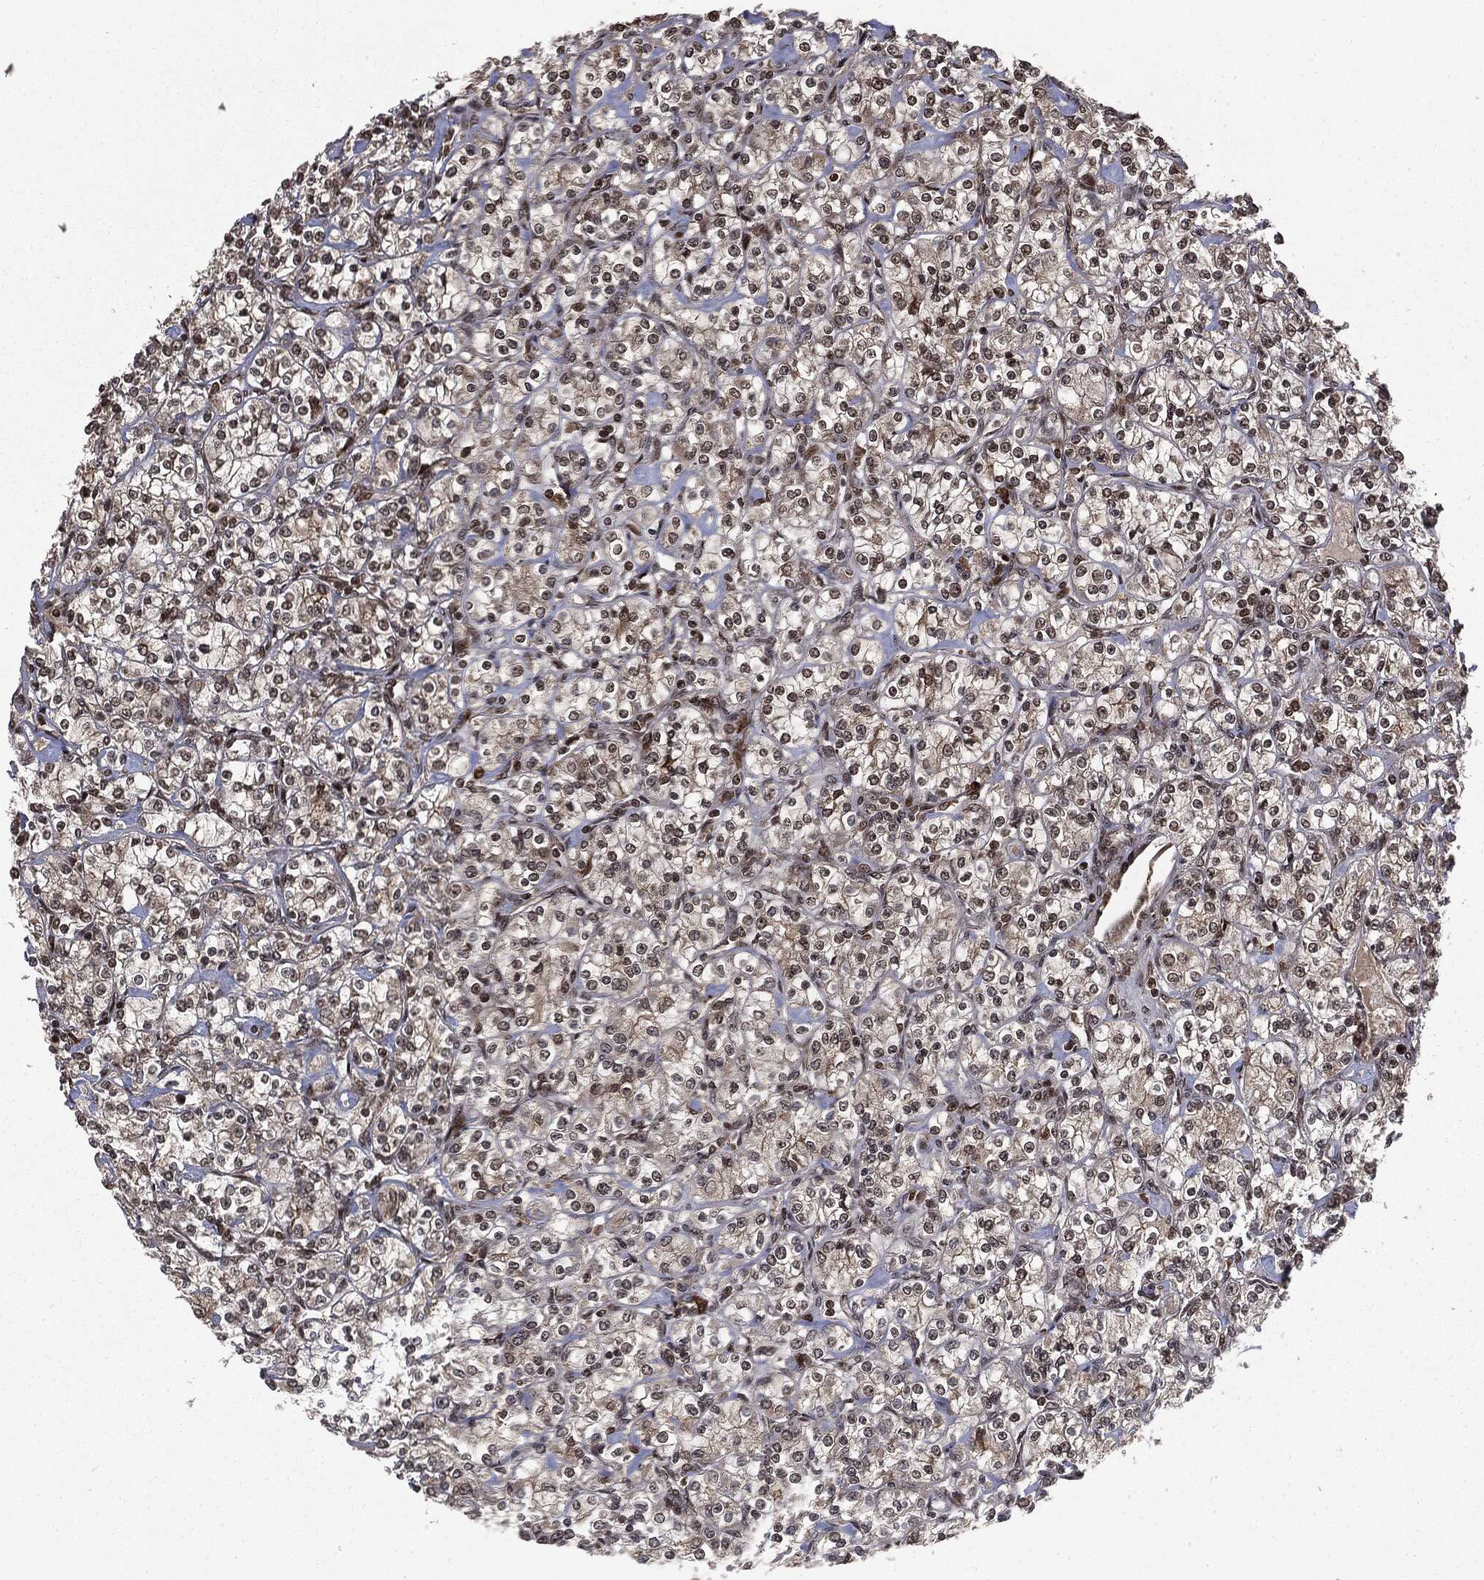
{"staining": {"intensity": "moderate", "quantity": "<25%", "location": "cytoplasmic/membranous"}, "tissue": "renal cancer", "cell_type": "Tumor cells", "image_type": "cancer", "snomed": [{"axis": "morphology", "description": "Adenocarcinoma, NOS"}, {"axis": "topography", "description": "Kidney"}], "caption": "Renal cancer tissue reveals moderate cytoplasmic/membranous expression in about <25% of tumor cells", "gene": "CTDP1", "patient": {"sex": "male", "age": 77}}